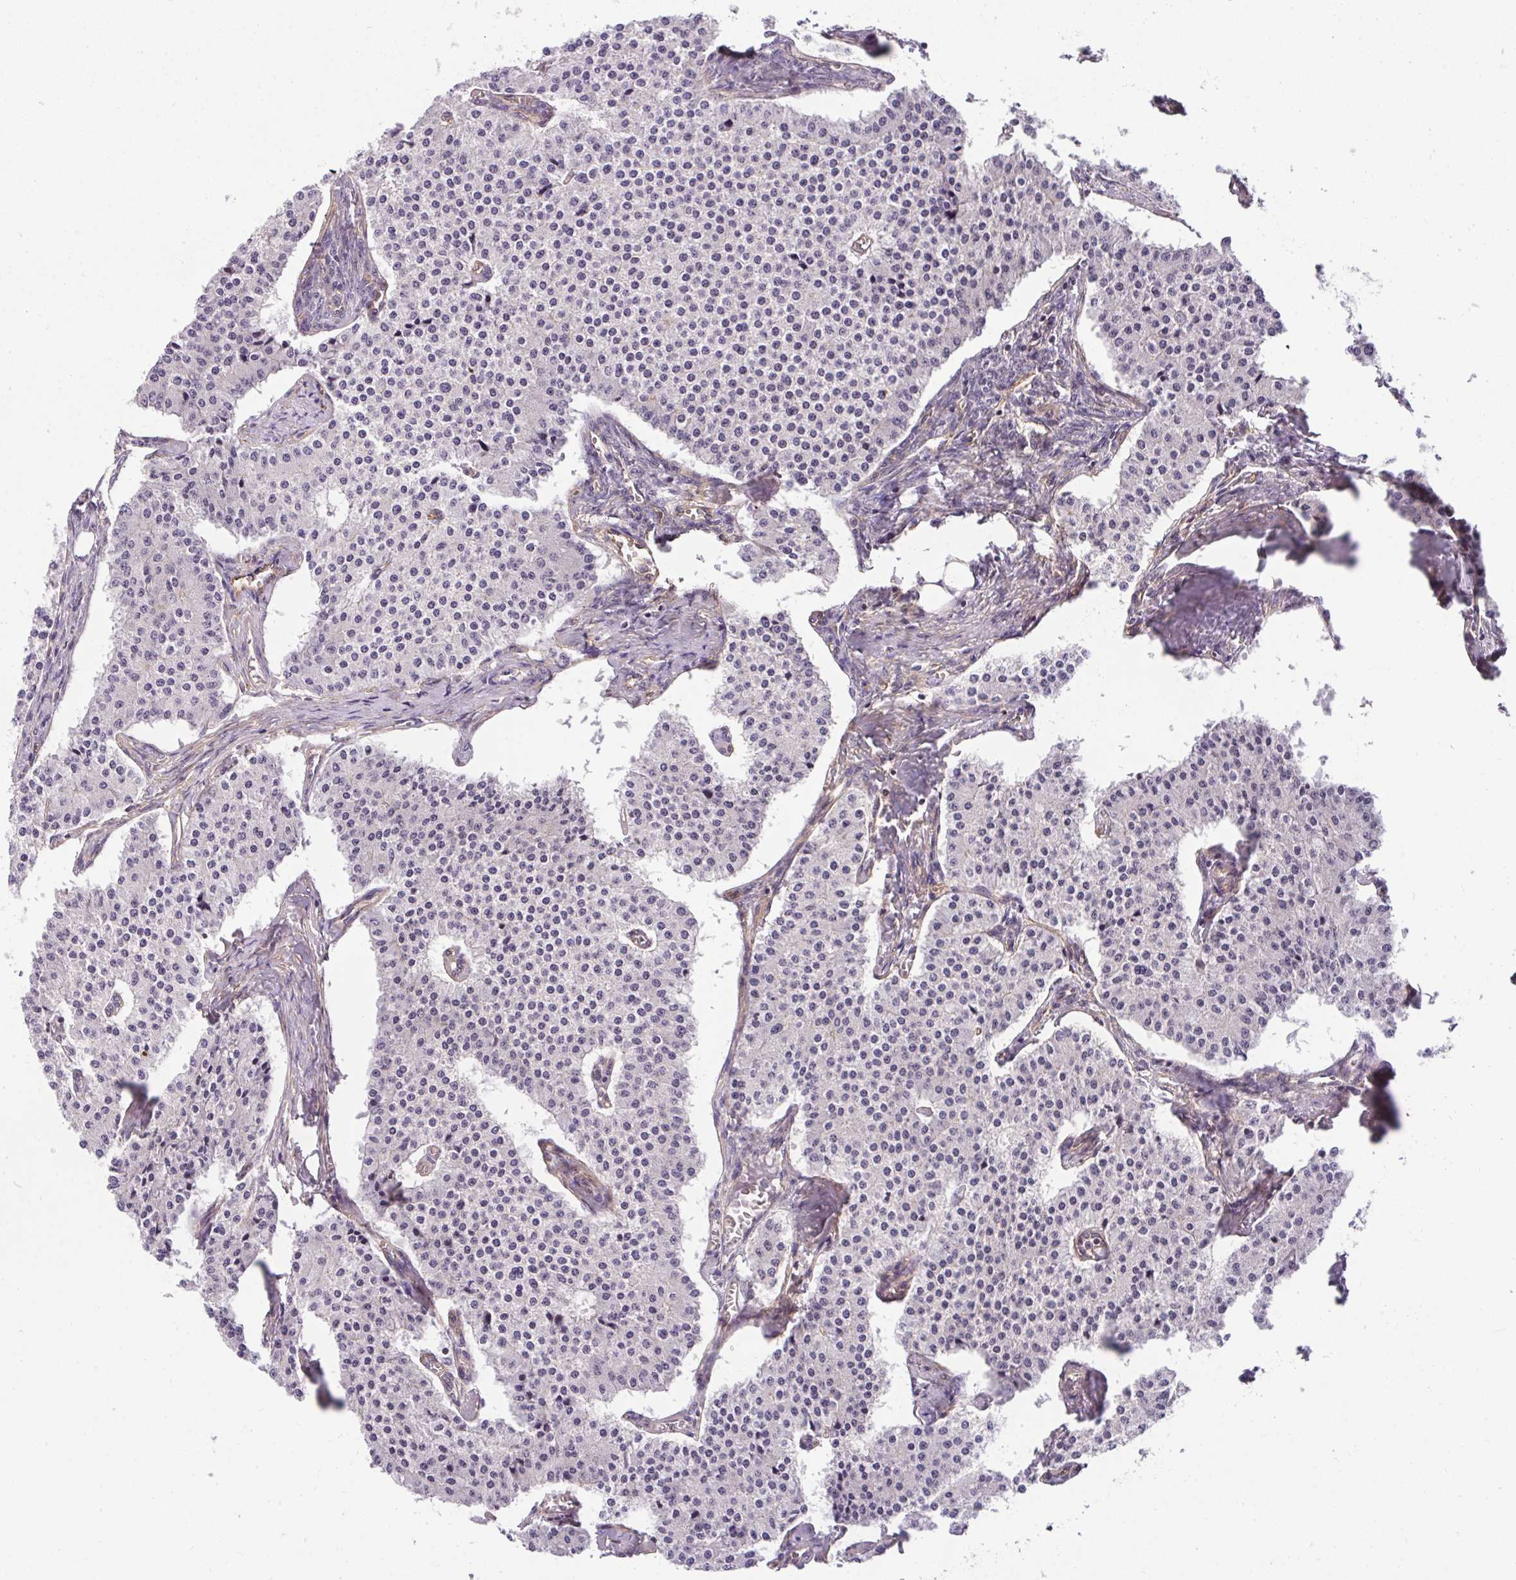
{"staining": {"intensity": "negative", "quantity": "none", "location": "none"}, "tissue": "carcinoid", "cell_type": "Tumor cells", "image_type": "cancer", "snomed": [{"axis": "morphology", "description": "Carcinoid, malignant, NOS"}, {"axis": "topography", "description": "Colon"}], "caption": "High power microscopy photomicrograph of an immunohistochemistry (IHC) photomicrograph of malignant carcinoid, revealing no significant positivity in tumor cells.", "gene": "OR11H4", "patient": {"sex": "female", "age": 52}}